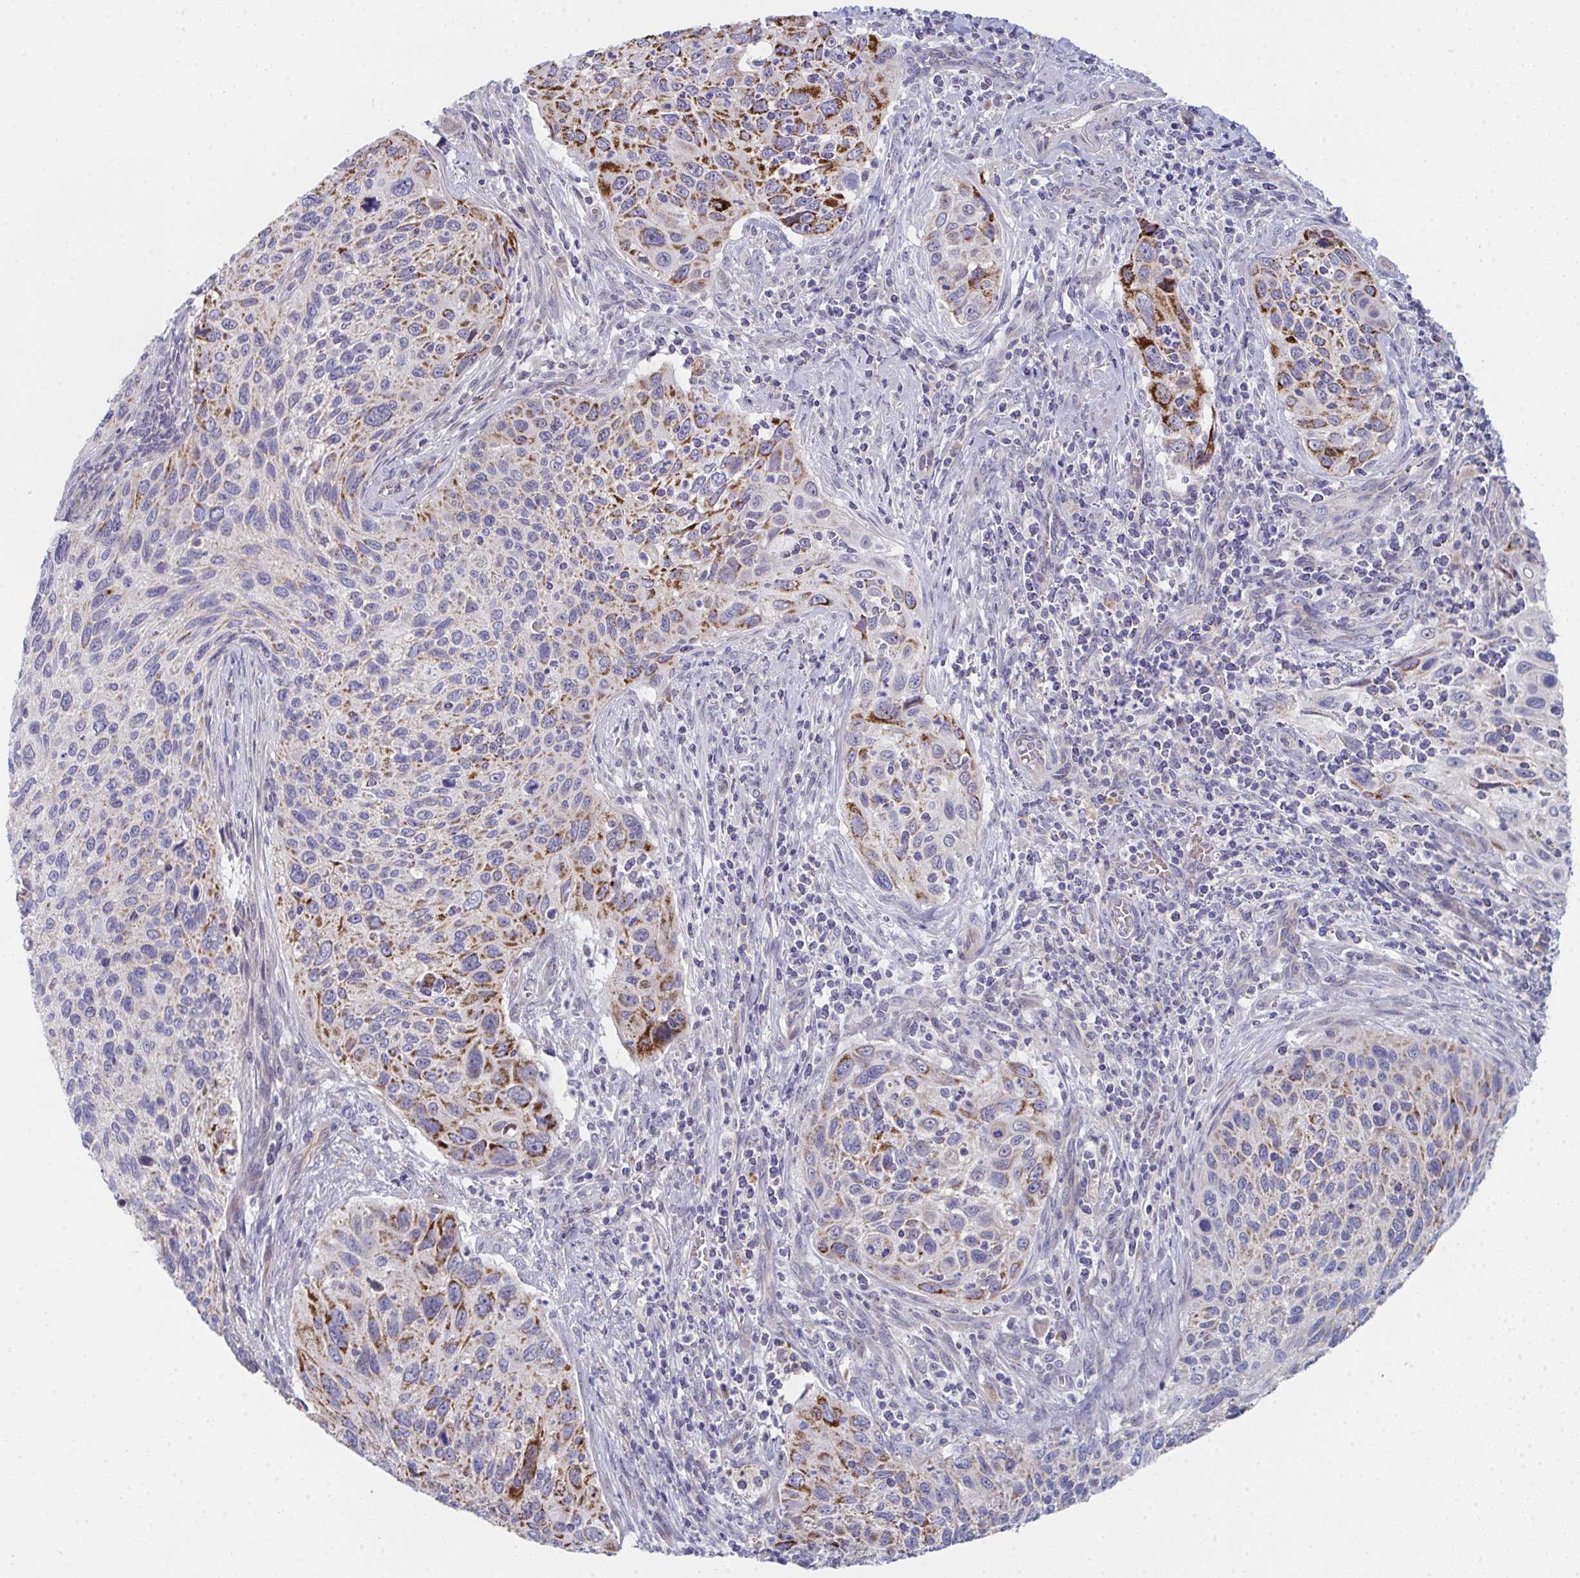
{"staining": {"intensity": "strong", "quantity": "<25%", "location": "cytoplasmic/membranous"}, "tissue": "cervical cancer", "cell_type": "Tumor cells", "image_type": "cancer", "snomed": [{"axis": "morphology", "description": "Squamous cell carcinoma, NOS"}, {"axis": "topography", "description": "Cervix"}], "caption": "This histopathology image demonstrates cervical squamous cell carcinoma stained with immunohistochemistry (IHC) to label a protein in brown. The cytoplasmic/membranous of tumor cells show strong positivity for the protein. Nuclei are counter-stained blue.", "gene": "VWDE", "patient": {"sex": "female", "age": 70}}